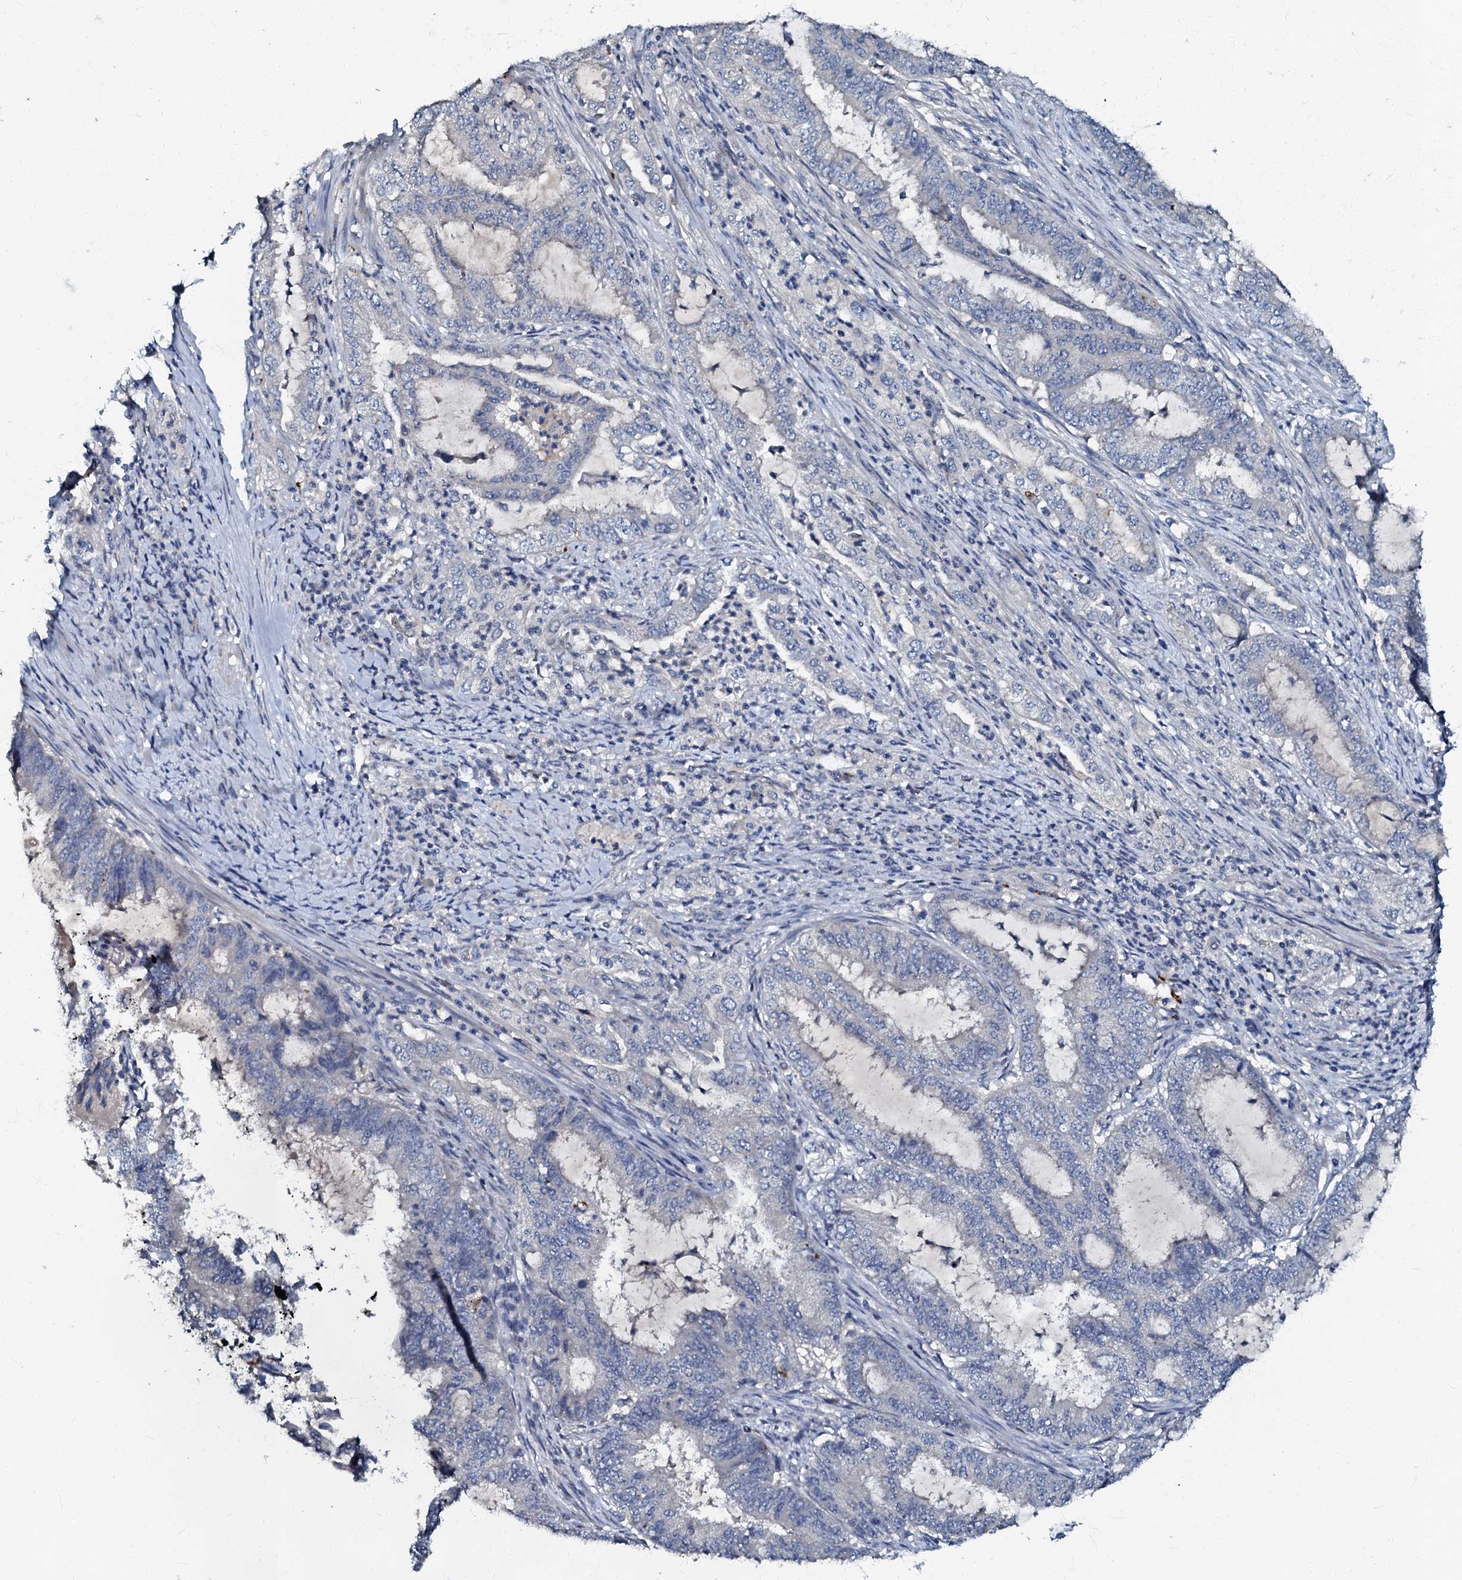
{"staining": {"intensity": "negative", "quantity": "none", "location": "none"}, "tissue": "endometrial cancer", "cell_type": "Tumor cells", "image_type": "cancer", "snomed": [{"axis": "morphology", "description": "Adenocarcinoma, NOS"}, {"axis": "topography", "description": "Endometrium"}], "caption": "High magnification brightfield microscopy of endometrial adenocarcinoma stained with DAB (brown) and counterstained with hematoxylin (blue): tumor cells show no significant staining.", "gene": "OLAH", "patient": {"sex": "female", "age": 51}}